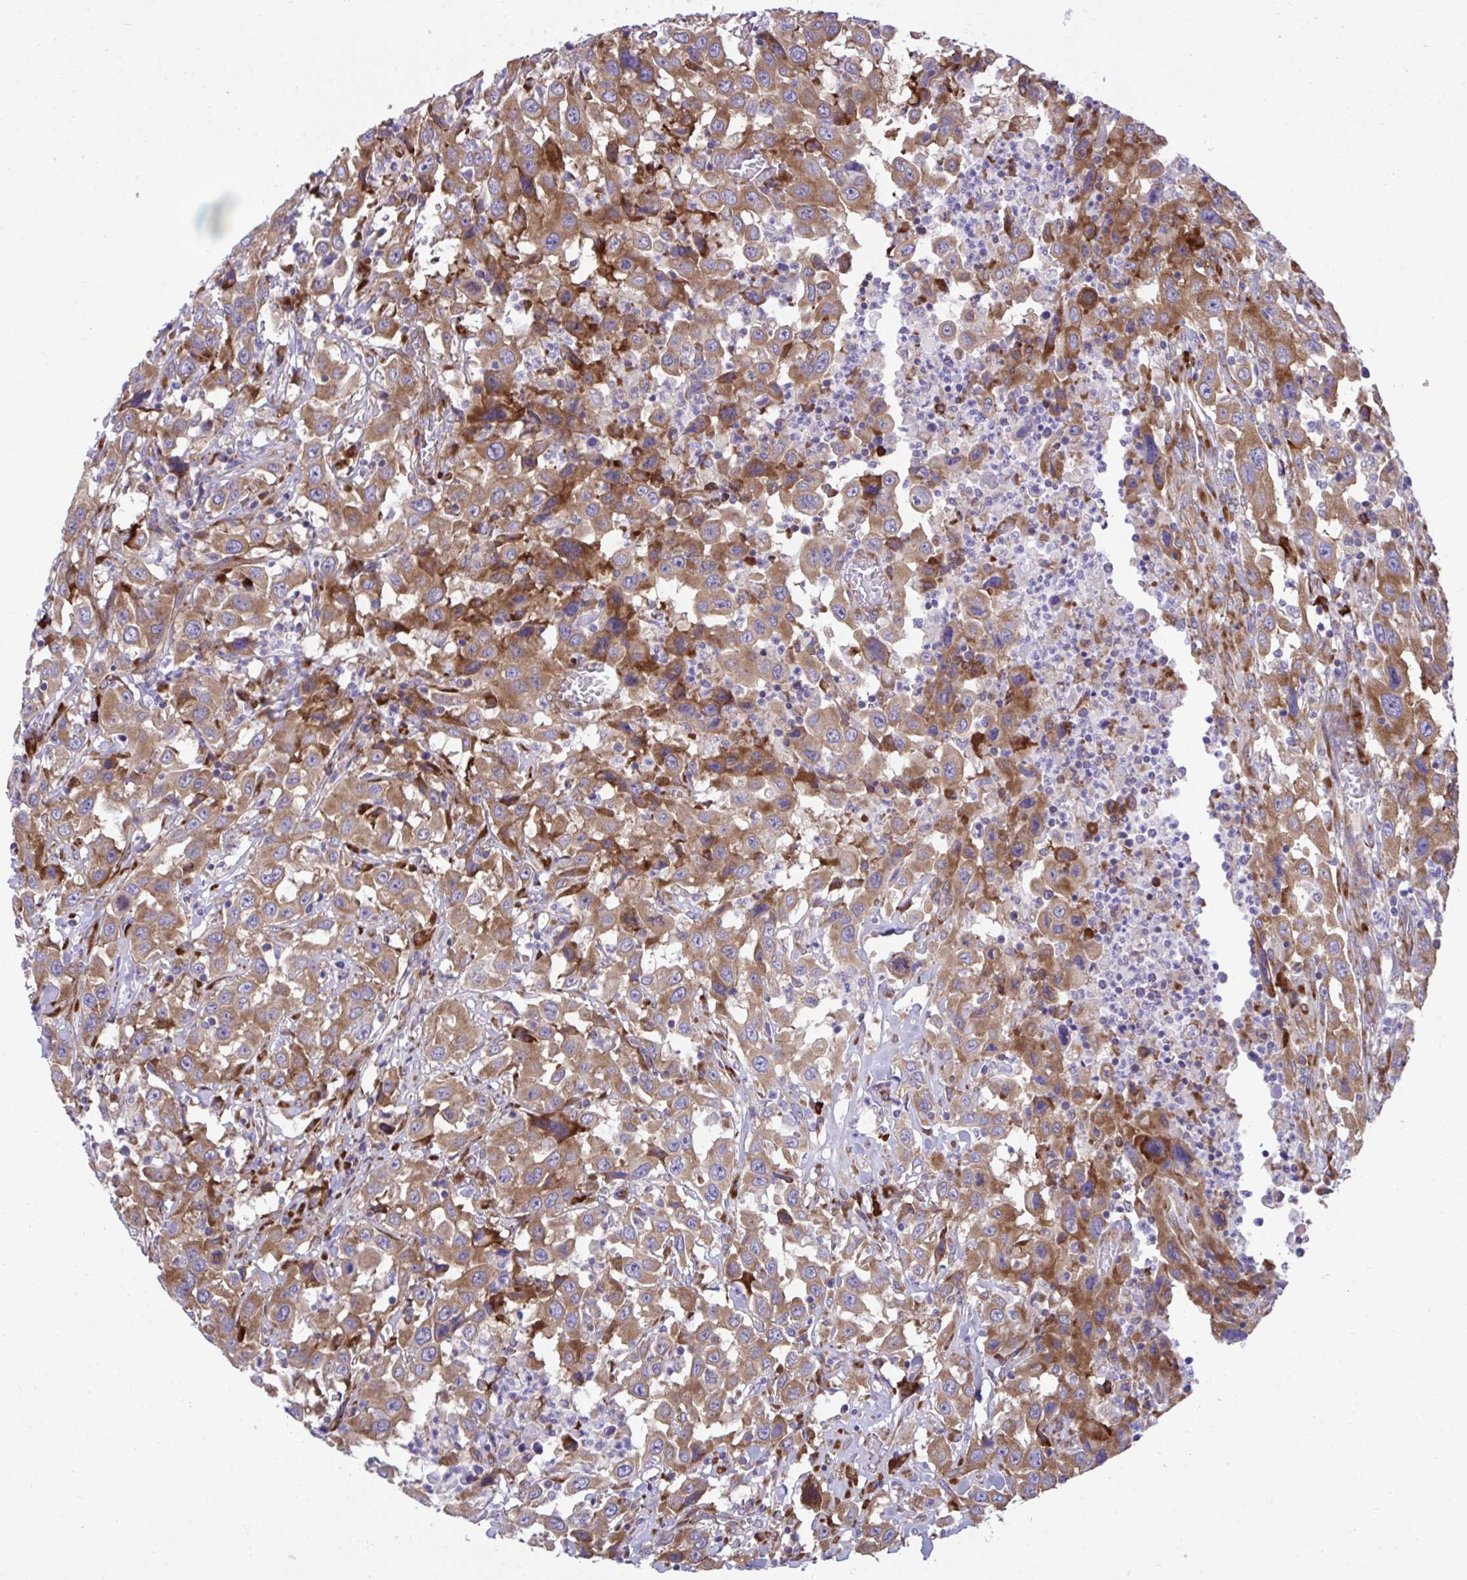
{"staining": {"intensity": "moderate", "quantity": ">75%", "location": "cytoplasmic/membranous"}, "tissue": "urothelial cancer", "cell_type": "Tumor cells", "image_type": "cancer", "snomed": [{"axis": "morphology", "description": "Urothelial carcinoma, High grade"}, {"axis": "topography", "description": "Urinary bladder"}], "caption": "High-grade urothelial carcinoma stained for a protein demonstrates moderate cytoplasmic/membranous positivity in tumor cells. (DAB IHC, brown staining for protein, blue staining for nuclei).", "gene": "RPS15", "patient": {"sex": "male", "age": 61}}